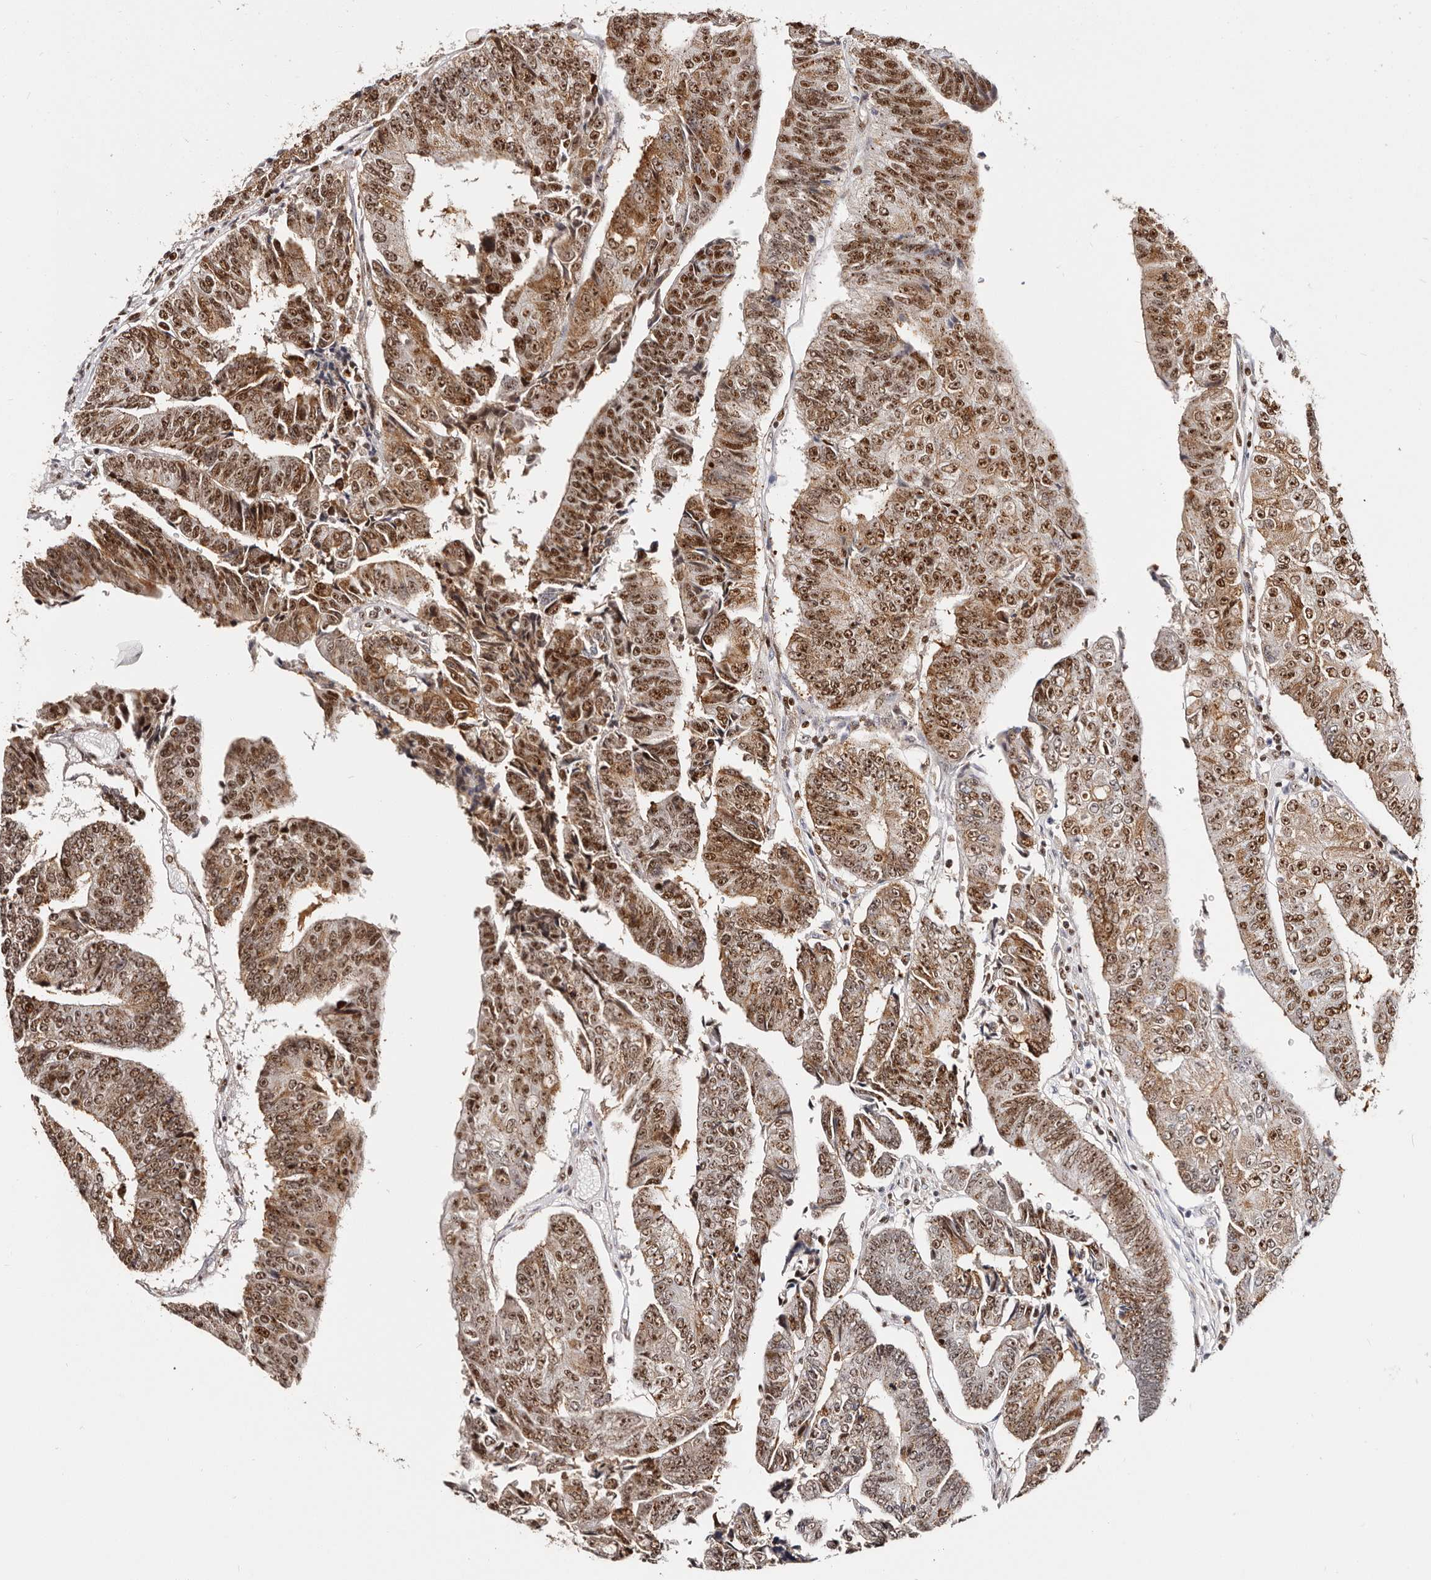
{"staining": {"intensity": "strong", "quantity": "25%-75%", "location": "cytoplasmic/membranous,nuclear"}, "tissue": "colorectal cancer", "cell_type": "Tumor cells", "image_type": "cancer", "snomed": [{"axis": "morphology", "description": "Adenocarcinoma, NOS"}, {"axis": "topography", "description": "Colon"}], "caption": "Protein expression analysis of human adenocarcinoma (colorectal) reveals strong cytoplasmic/membranous and nuclear expression in about 25%-75% of tumor cells.", "gene": "IQGAP3", "patient": {"sex": "female", "age": 67}}